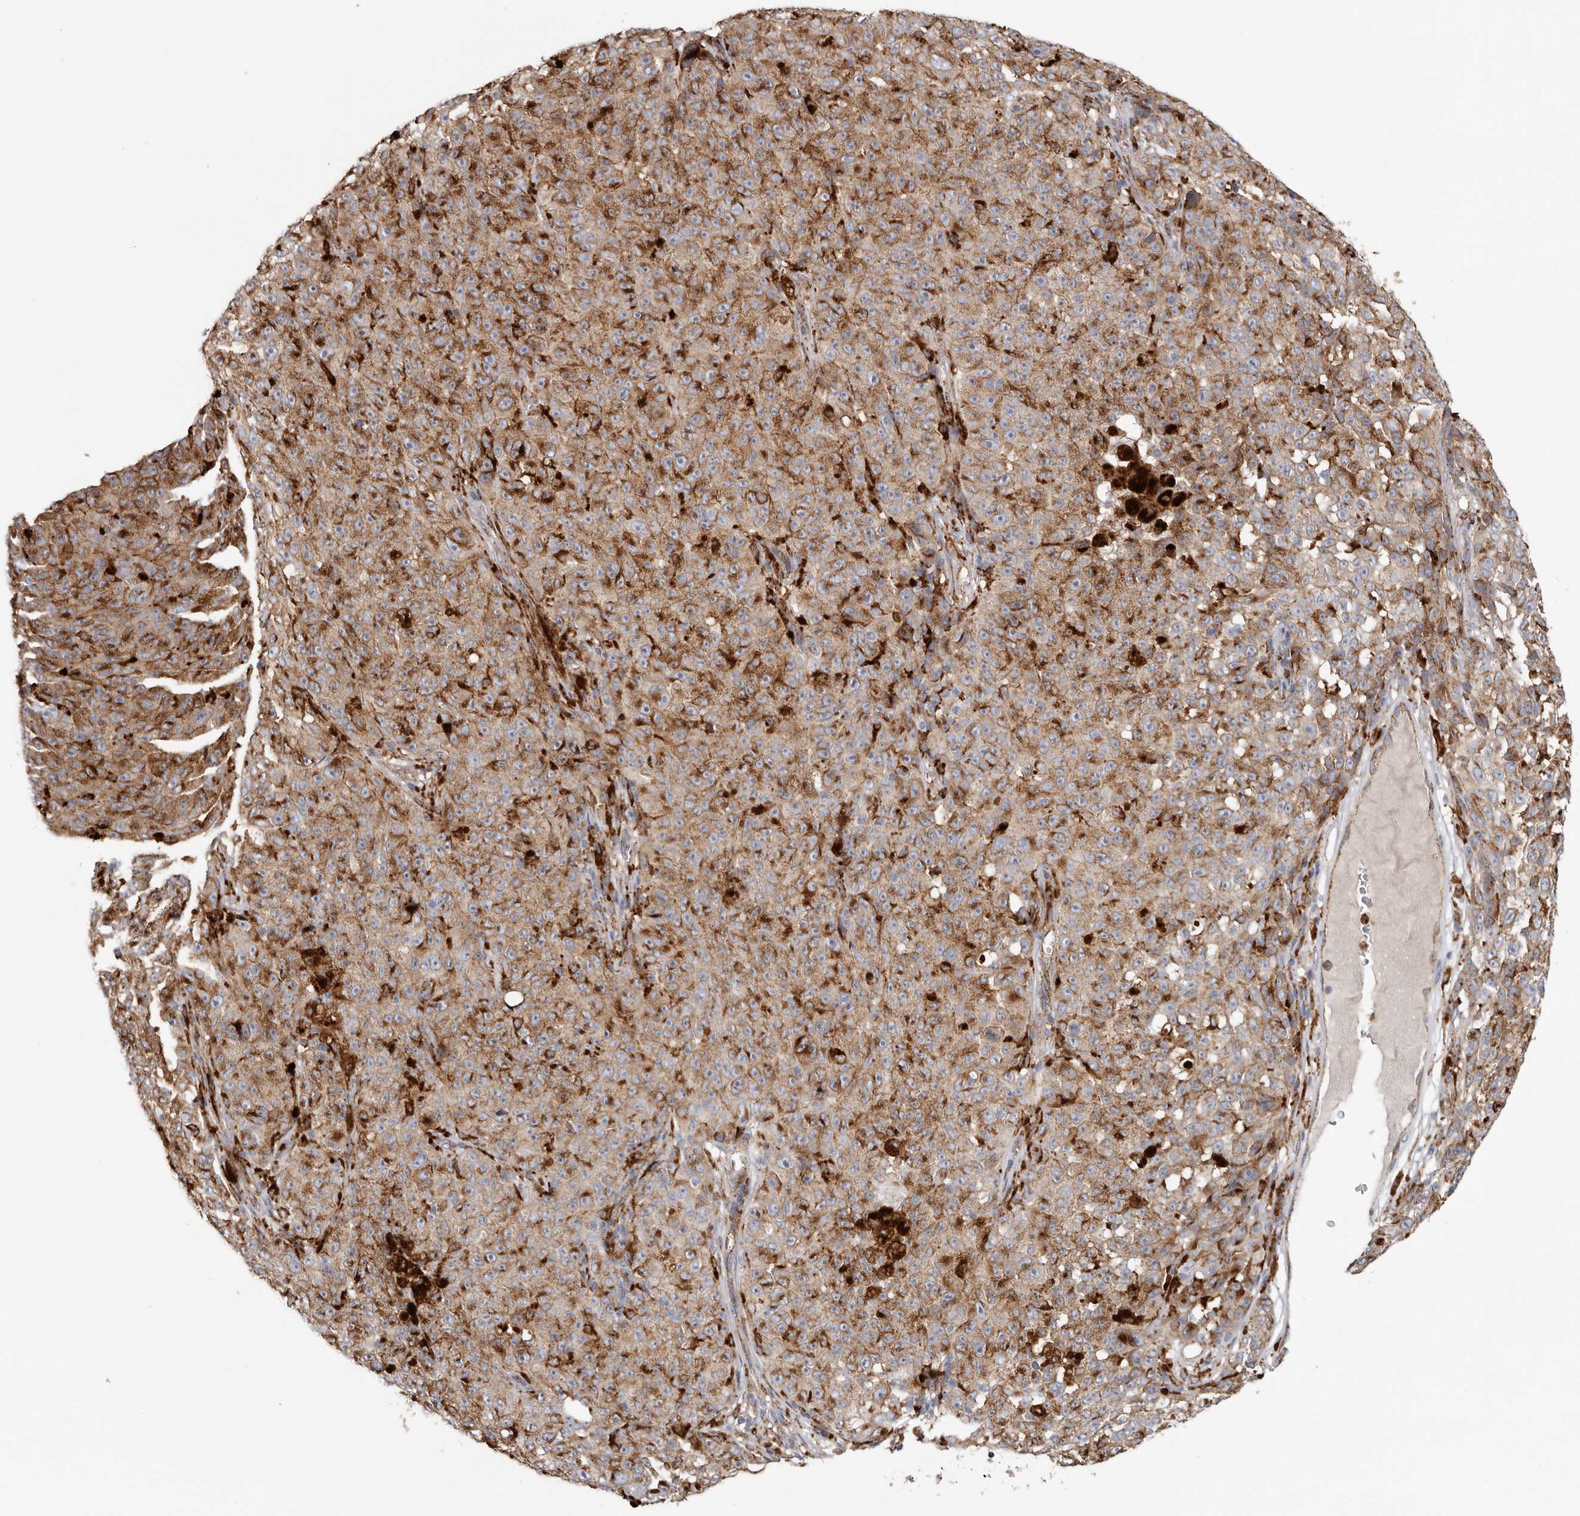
{"staining": {"intensity": "moderate", "quantity": ">75%", "location": "cytoplasmic/membranous"}, "tissue": "melanoma", "cell_type": "Tumor cells", "image_type": "cancer", "snomed": [{"axis": "morphology", "description": "Malignant melanoma, NOS"}, {"axis": "topography", "description": "Skin"}], "caption": "Protein expression analysis of malignant melanoma demonstrates moderate cytoplasmic/membranous staining in about >75% of tumor cells.", "gene": "GRN", "patient": {"sex": "female", "age": 82}}